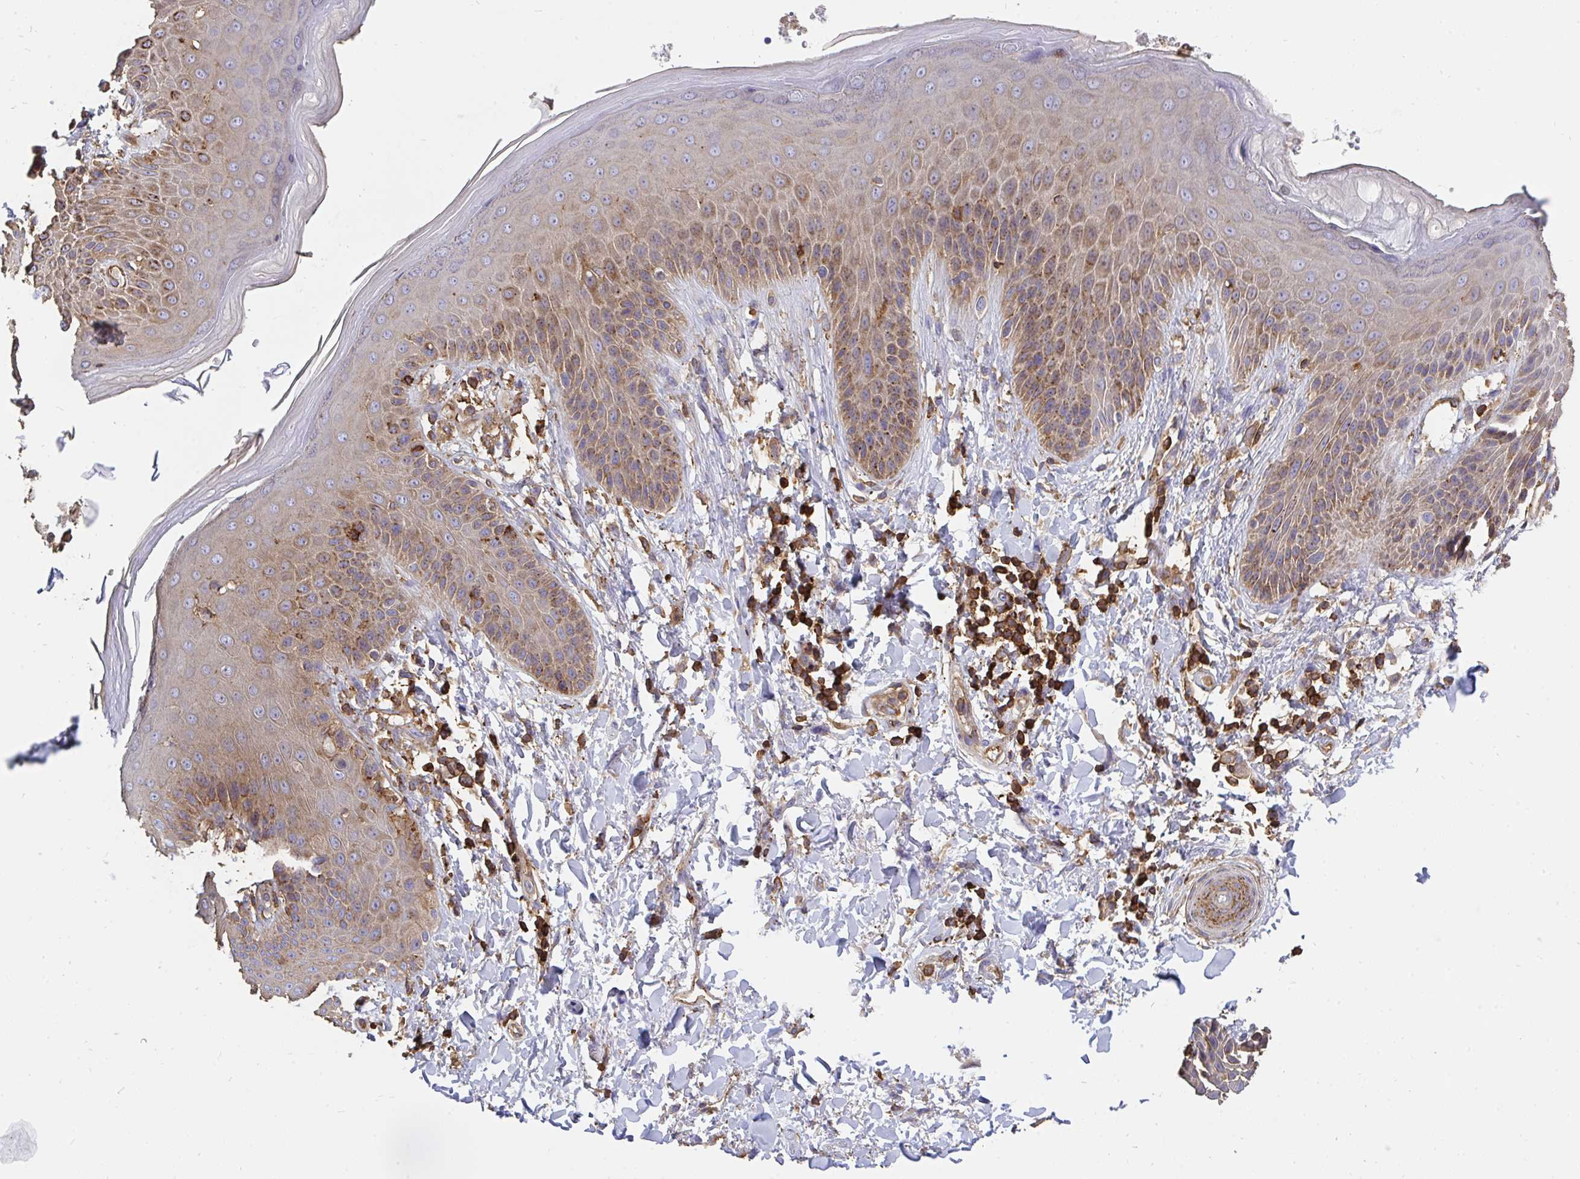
{"staining": {"intensity": "moderate", "quantity": "25%-75%", "location": "cytoplasmic/membranous"}, "tissue": "skin", "cell_type": "Epidermal cells", "image_type": "normal", "snomed": [{"axis": "morphology", "description": "Normal tissue, NOS"}, {"axis": "topography", "description": "Anal"}, {"axis": "topography", "description": "Peripheral nerve tissue"}], "caption": "Approximately 25%-75% of epidermal cells in unremarkable skin display moderate cytoplasmic/membranous protein expression as visualized by brown immunohistochemical staining.", "gene": "CFL1", "patient": {"sex": "male", "age": 51}}